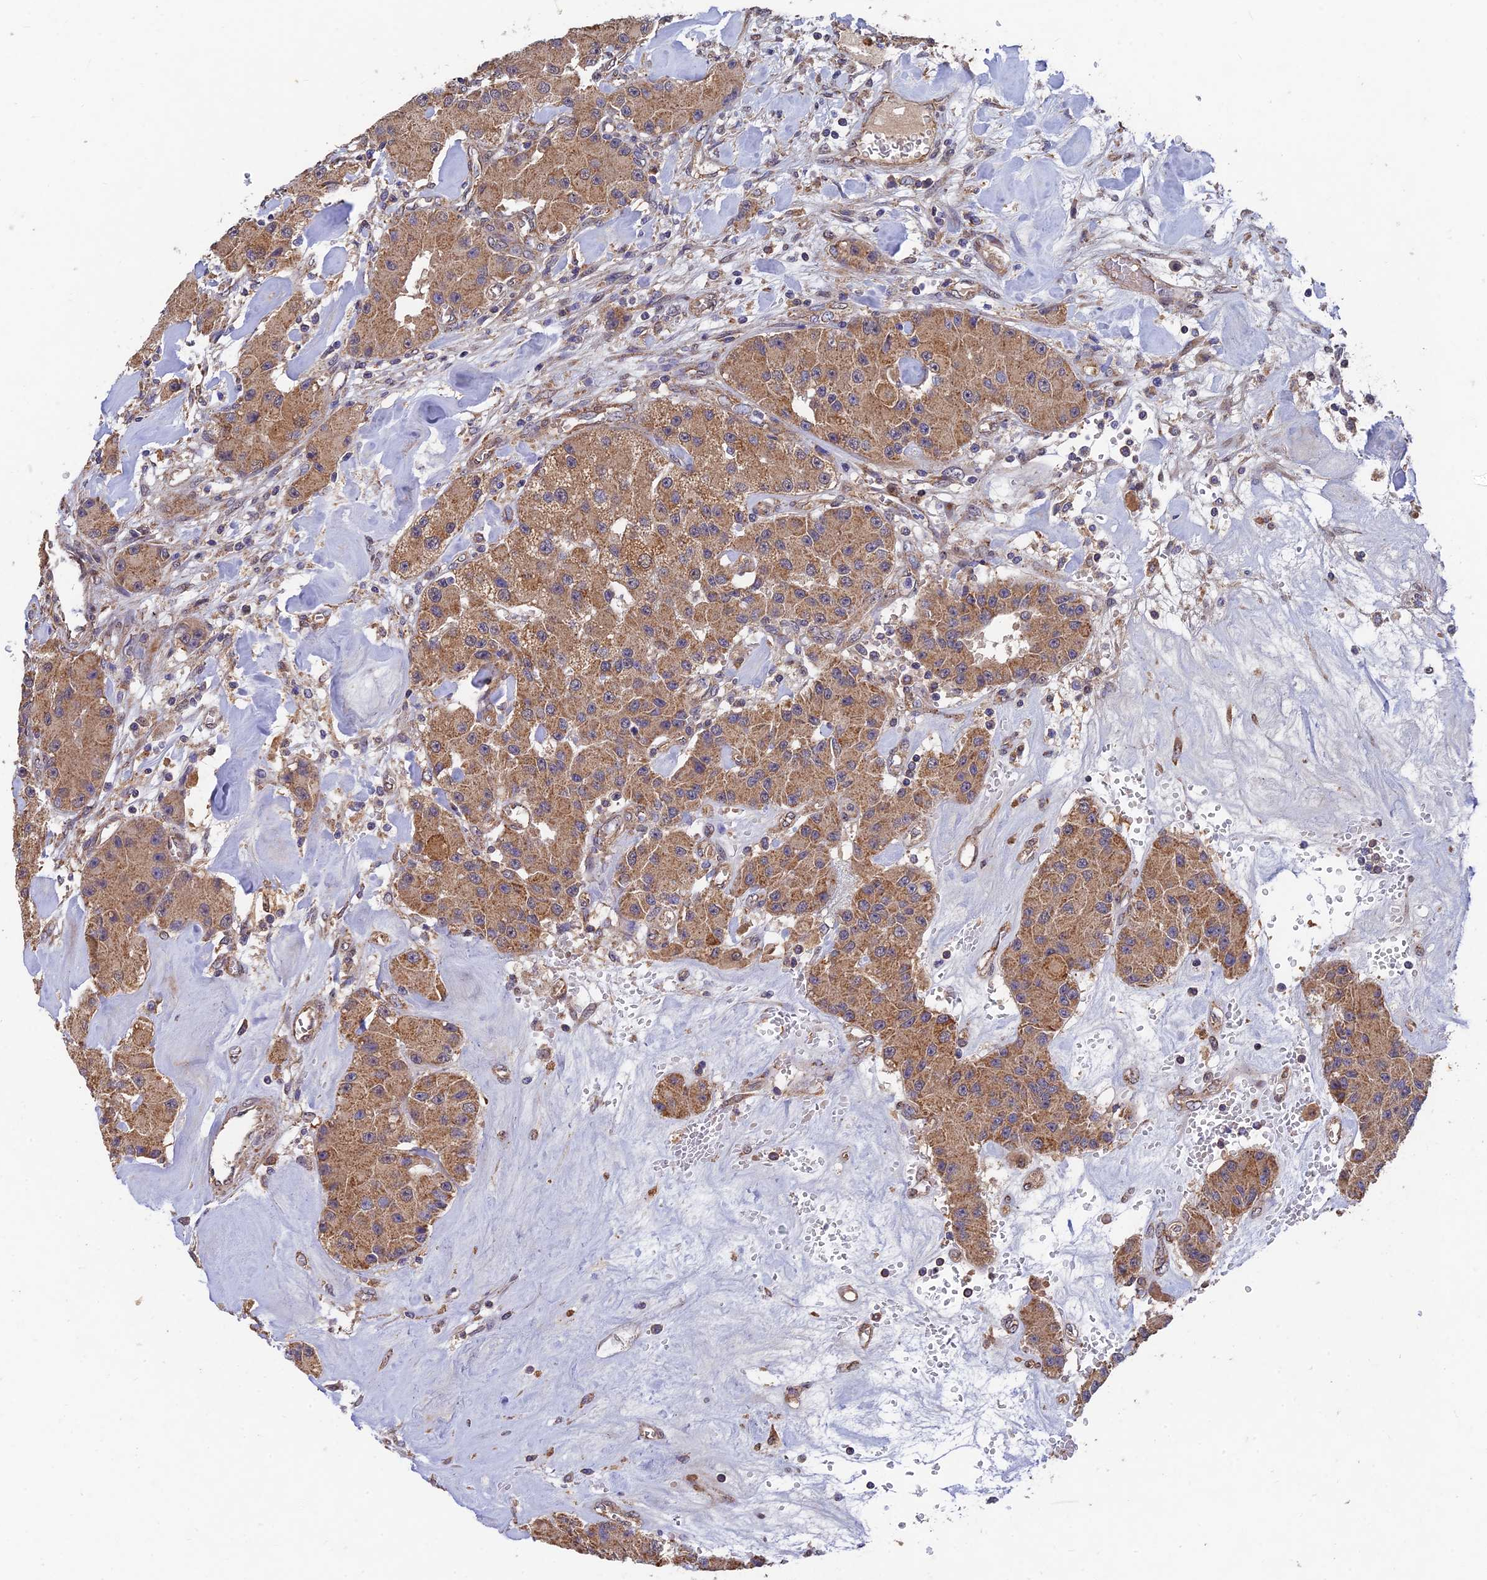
{"staining": {"intensity": "moderate", "quantity": ">75%", "location": "cytoplasmic/membranous"}, "tissue": "carcinoid", "cell_type": "Tumor cells", "image_type": "cancer", "snomed": [{"axis": "morphology", "description": "Carcinoid, malignant, NOS"}, {"axis": "topography", "description": "Pancreas"}], "caption": "A brown stain shows moderate cytoplasmic/membranous positivity of a protein in human carcinoid tumor cells.", "gene": "SLC38A11", "patient": {"sex": "male", "age": 41}}